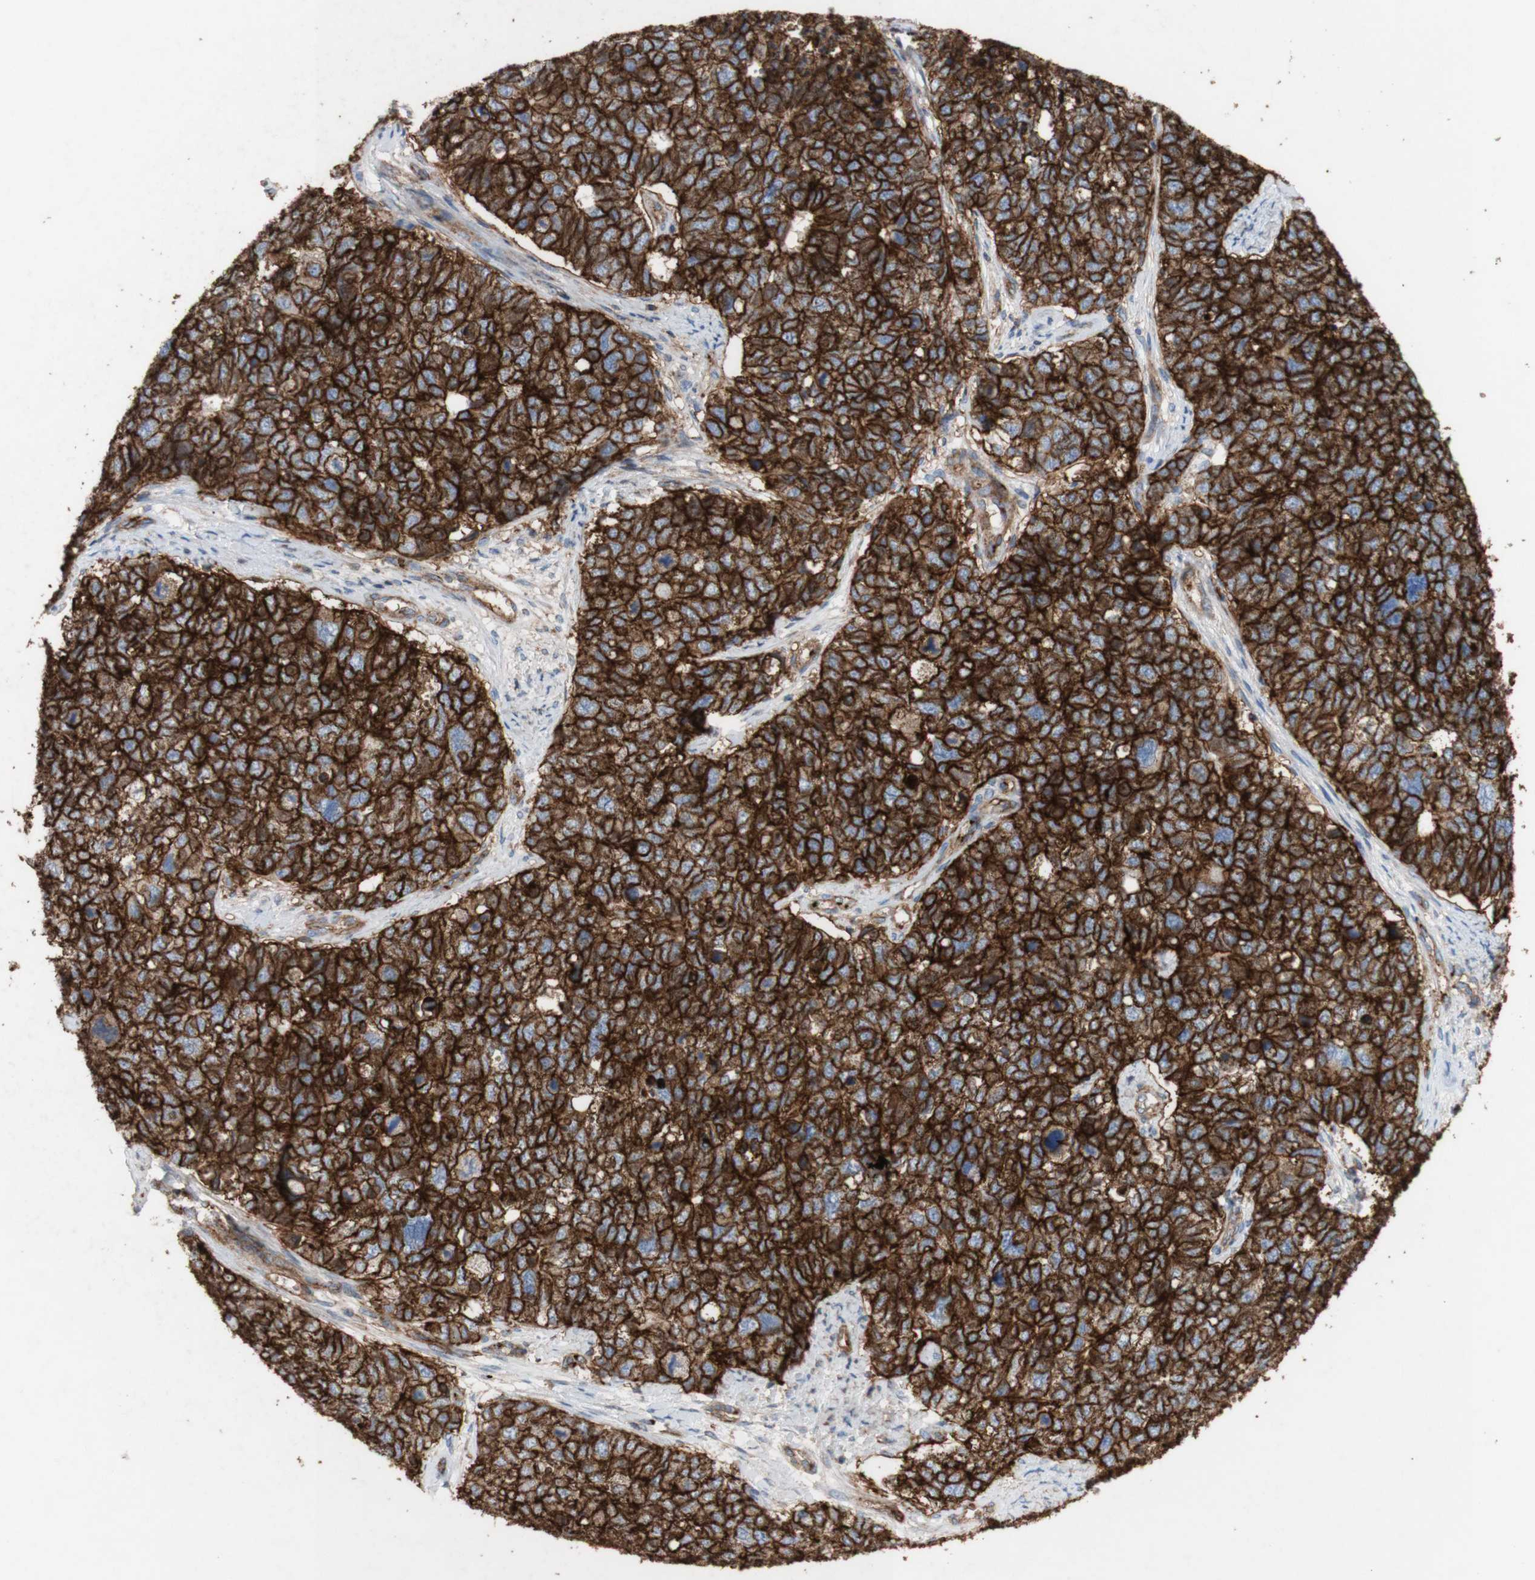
{"staining": {"intensity": "strong", "quantity": ">75%", "location": "cytoplasmic/membranous"}, "tissue": "cervical cancer", "cell_type": "Tumor cells", "image_type": "cancer", "snomed": [{"axis": "morphology", "description": "Squamous cell carcinoma, NOS"}, {"axis": "topography", "description": "Cervix"}], "caption": "Immunohistochemistry (DAB (3,3'-diaminobenzidine)) staining of human squamous cell carcinoma (cervical) reveals strong cytoplasmic/membranous protein staining in about >75% of tumor cells. The staining is performed using DAB (3,3'-diaminobenzidine) brown chromogen to label protein expression. The nuclei are counter-stained blue using hematoxylin.", "gene": "ATP2A3", "patient": {"sex": "female", "age": 63}}